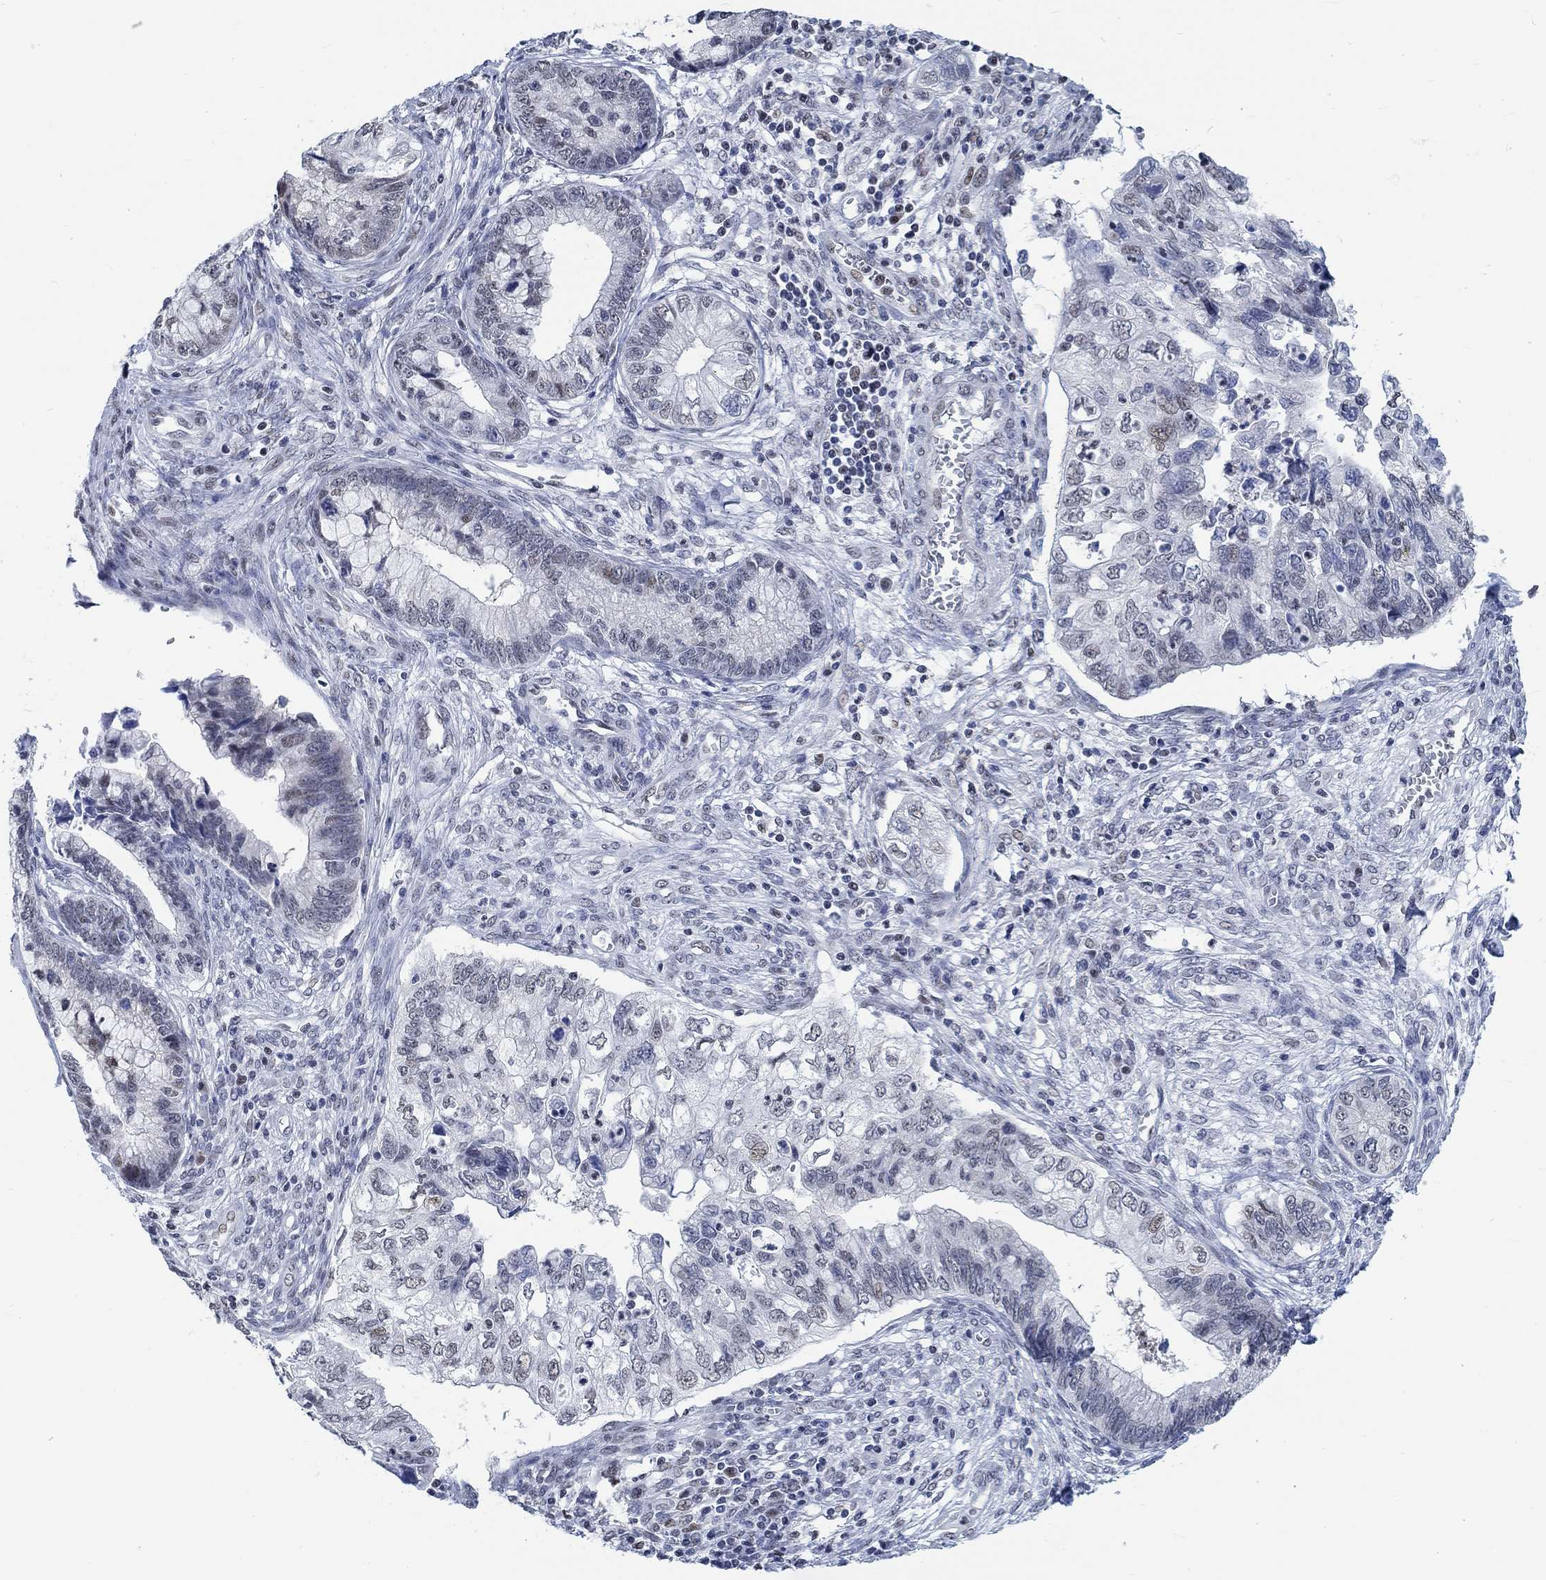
{"staining": {"intensity": "negative", "quantity": "none", "location": "none"}, "tissue": "cervical cancer", "cell_type": "Tumor cells", "image_type": "cancer", "snomed": [{"axis": "morphology", "description": "Adenocarcinoma, NOS"}, {"axis": "topography", "description": "Cervix"}], "caption": "Immunohistochemistry (IHC) histopathology image of cervical adenocarcinoma stained for a protein (brown), which shows no staining in tumor cells. (DAB IHC visualized using brightfield microscopy, high magnification).", "gene": "KCNH8", "patient": {"sex": "female", "age": 44}}